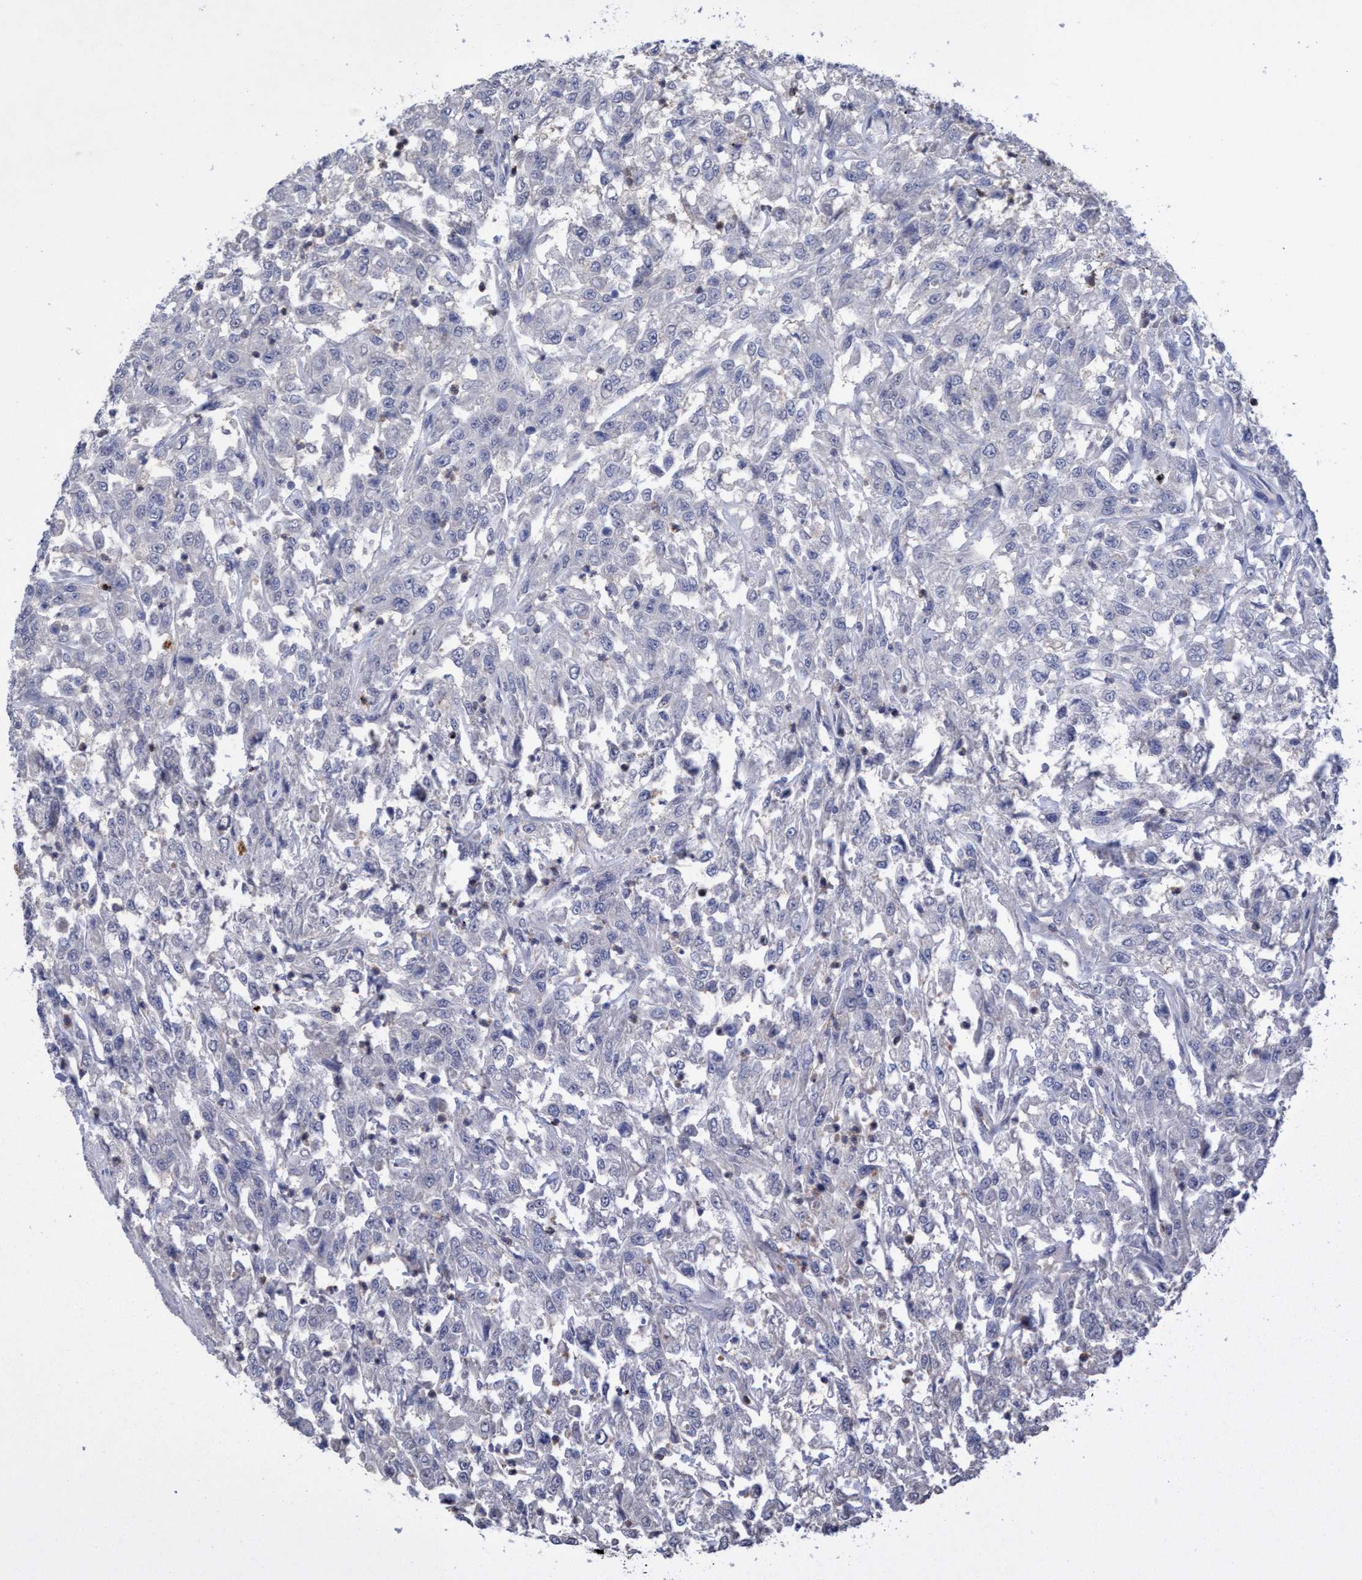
{"staining": {"intensity": "negative", "quantity": "none", "location": "none"}, "tissue": "urothelial cancer", "cell_type": "Tumor cells", "image_type": "cancer", "snomed": [{"axis": "morphology", "description": "Urothelial carcinoma, High grade"}, {"axis": "topography", "description": "Urinary bladder"}], "caption": "This is a micrograph of immunohistochemistry staining of urothelial cancer, which shows no expression in tumor cells.", "gene": "SEMA4D", "patient": {"sex": "male", "age": 46}}